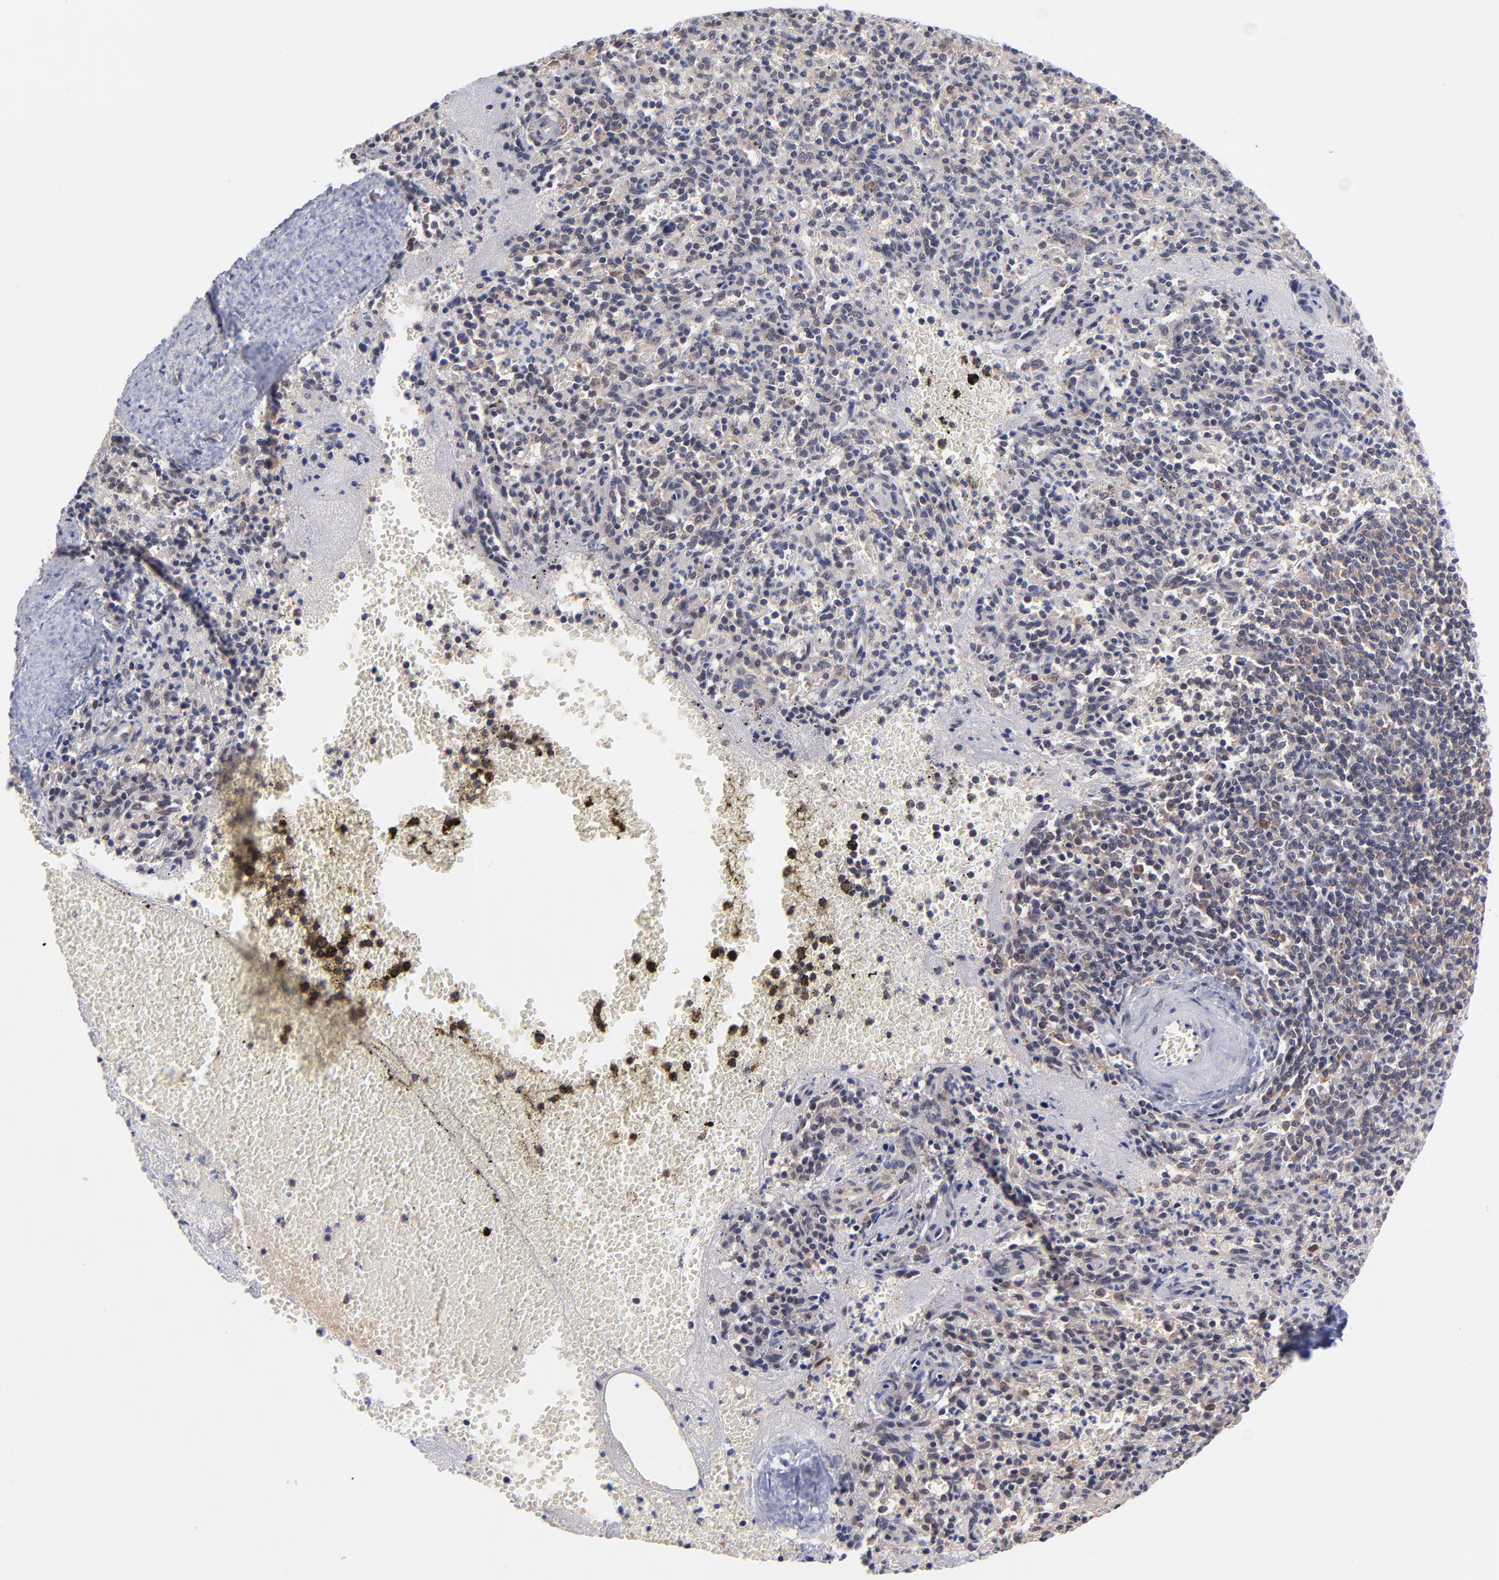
{"staining": {"intensity": "weak", "quantity": "<25%", "location": "cytoplasmic/membranous"}, "tissue": "spleen", "cell_type": "Cells in red pulp", "image_type": "normal", "snomed": [{"axis": "morphology", "description": "Normal tissue, NOS"}, {"axis": "topography", "description": "Spleen"}], "caption": "This is a image of IHC staining of normal spleen, which shows no staining in cells in red pulp.", "gene": "UBE2E2", "patient": {"sex": "male", "age": 72}}